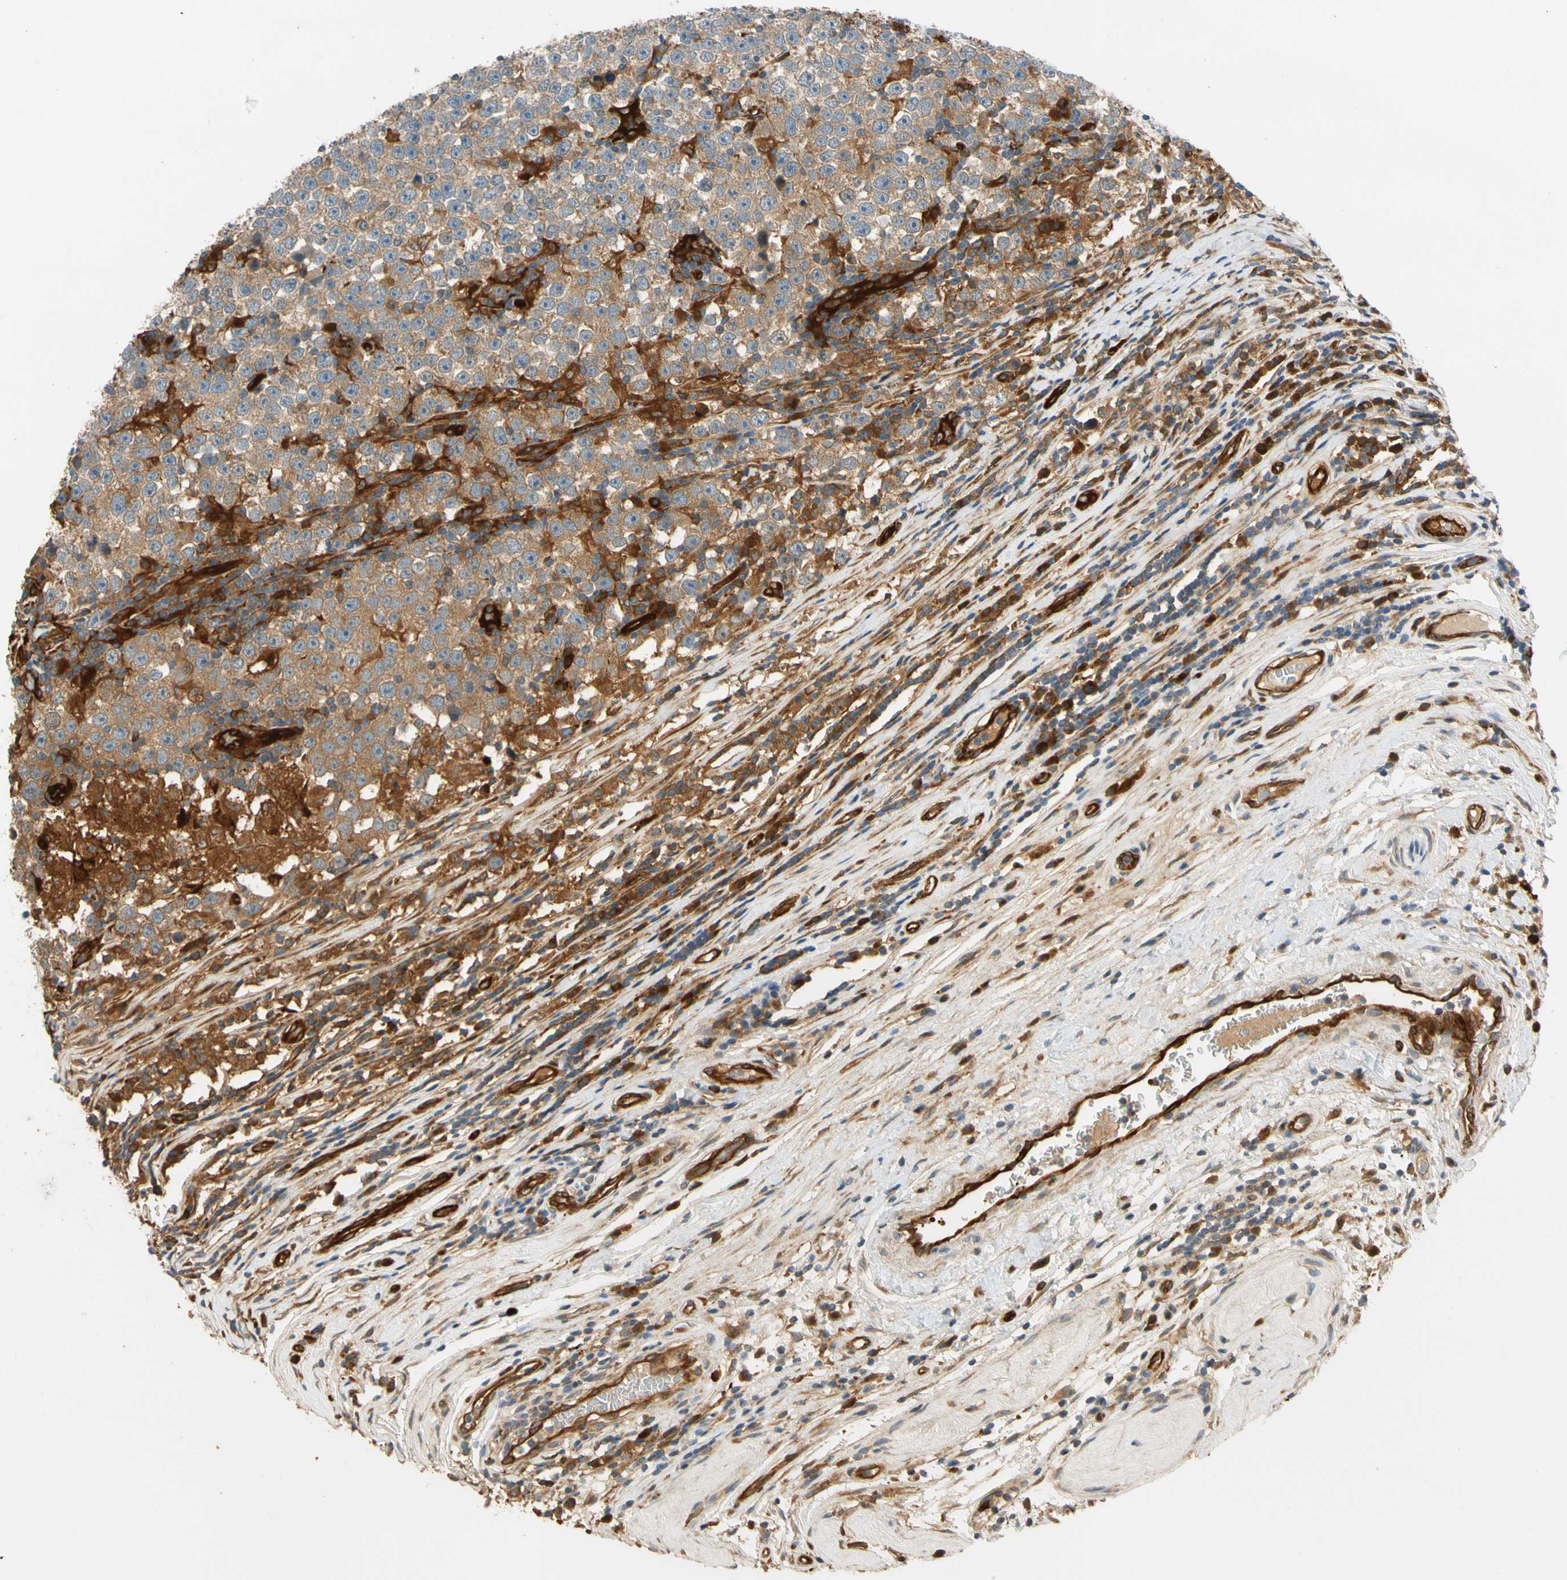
{"staining": {"intensity": "moderate", "quantity": ">75%", "location": "cytoplasmic/membranous"}, "tissue": "testis cancer", "cell_type": "Tumor cells", "image_type": "cancer", "snomed": [{"axis": "morphology", "description": "Seminoma, NOS"}, {"axis": "topography", "description": "Testis"}], "caption": "There is medium levels of moderate cytoplasmic/membranous staining in tumor cells of testis cancer, as demonstrated by immunohistochemical staining (brown color).", "gene": "PARP14", "patient": {"sex": "male", "age": 43}}